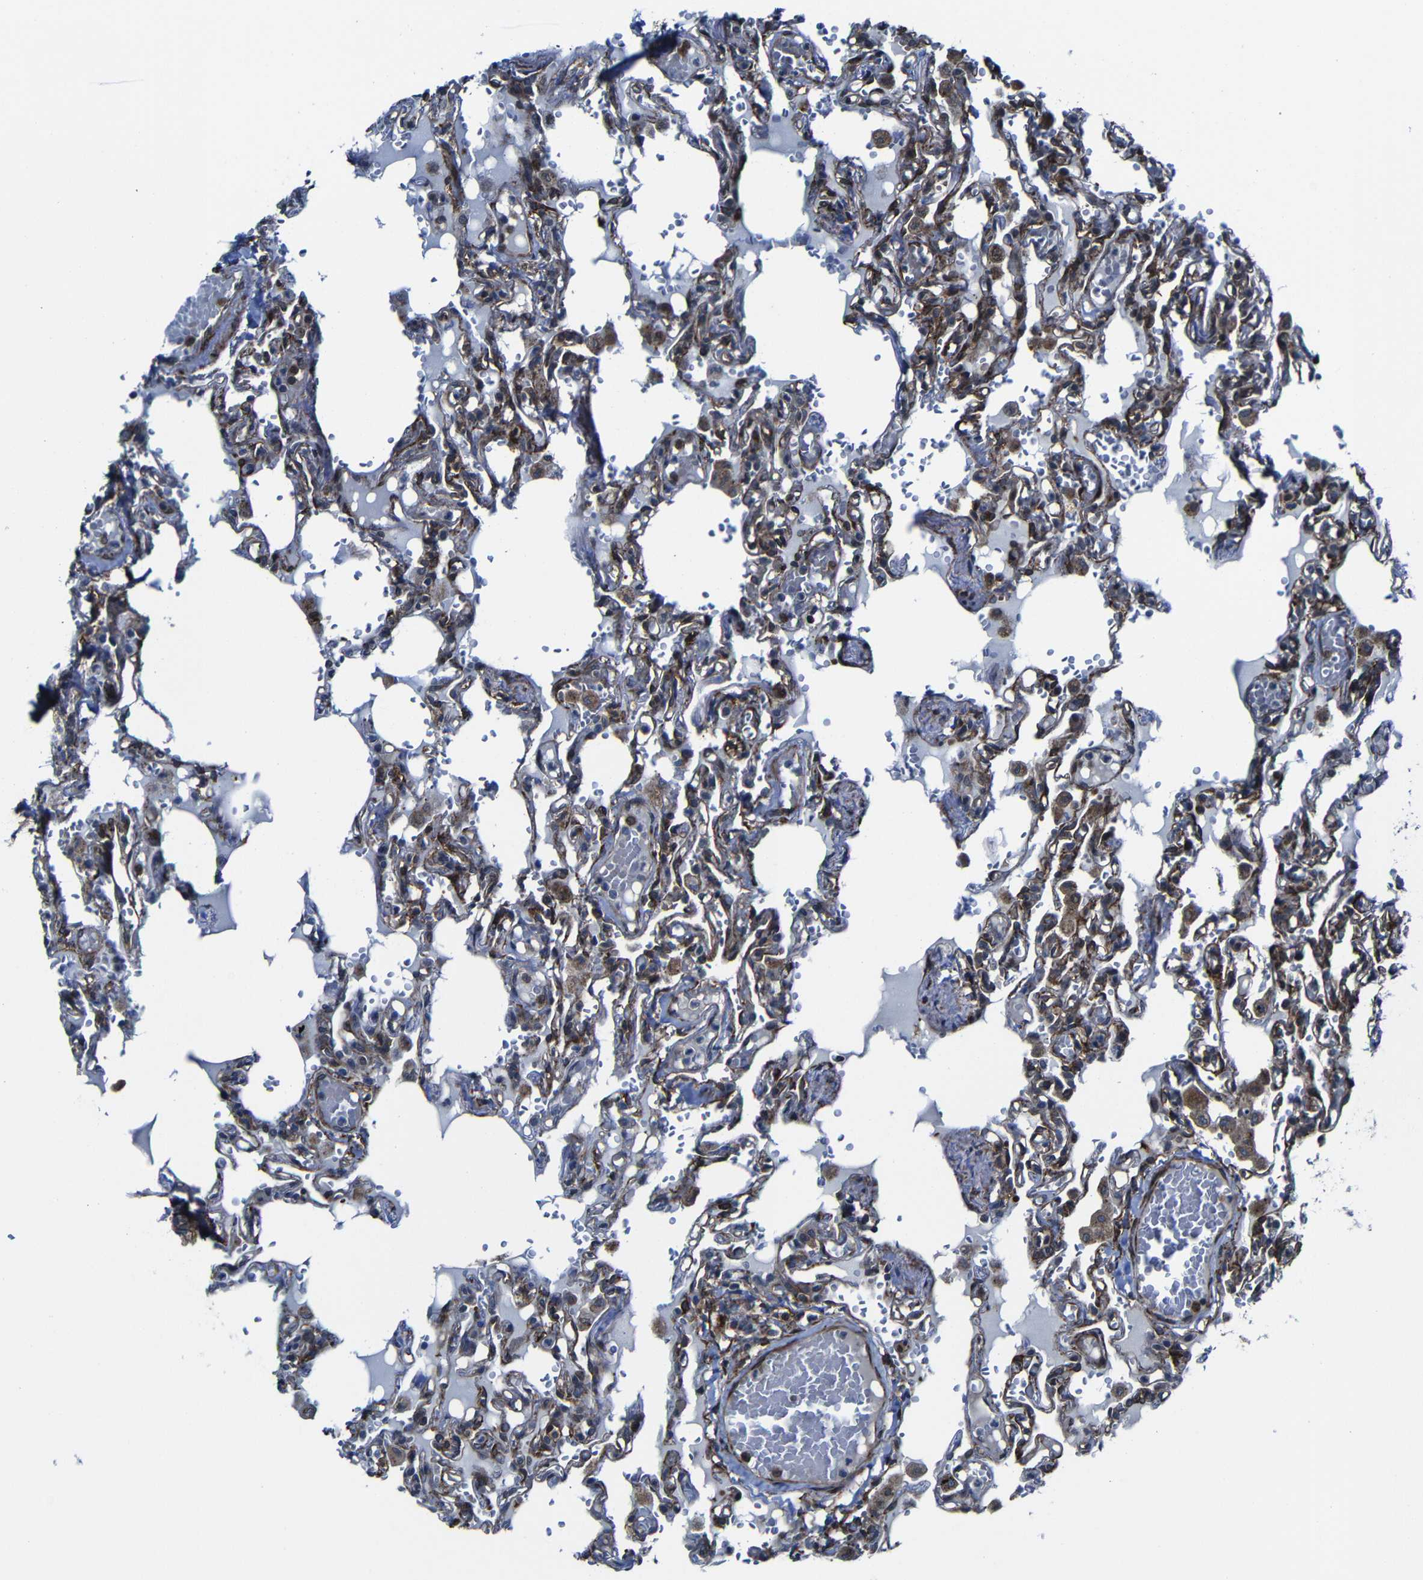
{"staining": {"intensity": "moderate", "quantity": ">75%", "location": "cytoplasmic/membranous"}, "tissue": "lung", "cell_type": "Alveolar cells", "image_type": "normal", "snomed": [{"axis": "morphology", "description": "Normal tissue, NOS"}, {"axis": "topography", "description": "Lung"}], "caption": "High-magnification brightfield microscopy of unremarkable lung stained with DAB (3,3'-diaminobenzidine) (brown) and counterstained with hematoxylin (blue). alveolar cells exhibit moderate cytoplasmic/membranous positivity is identified in about>75% of cells. Immunohistochemistry stains the protein of interest in brown and the nuclei are stained blue.", "gene": "KIAA0513", "patient": {"sex": "male", "age": 21}}